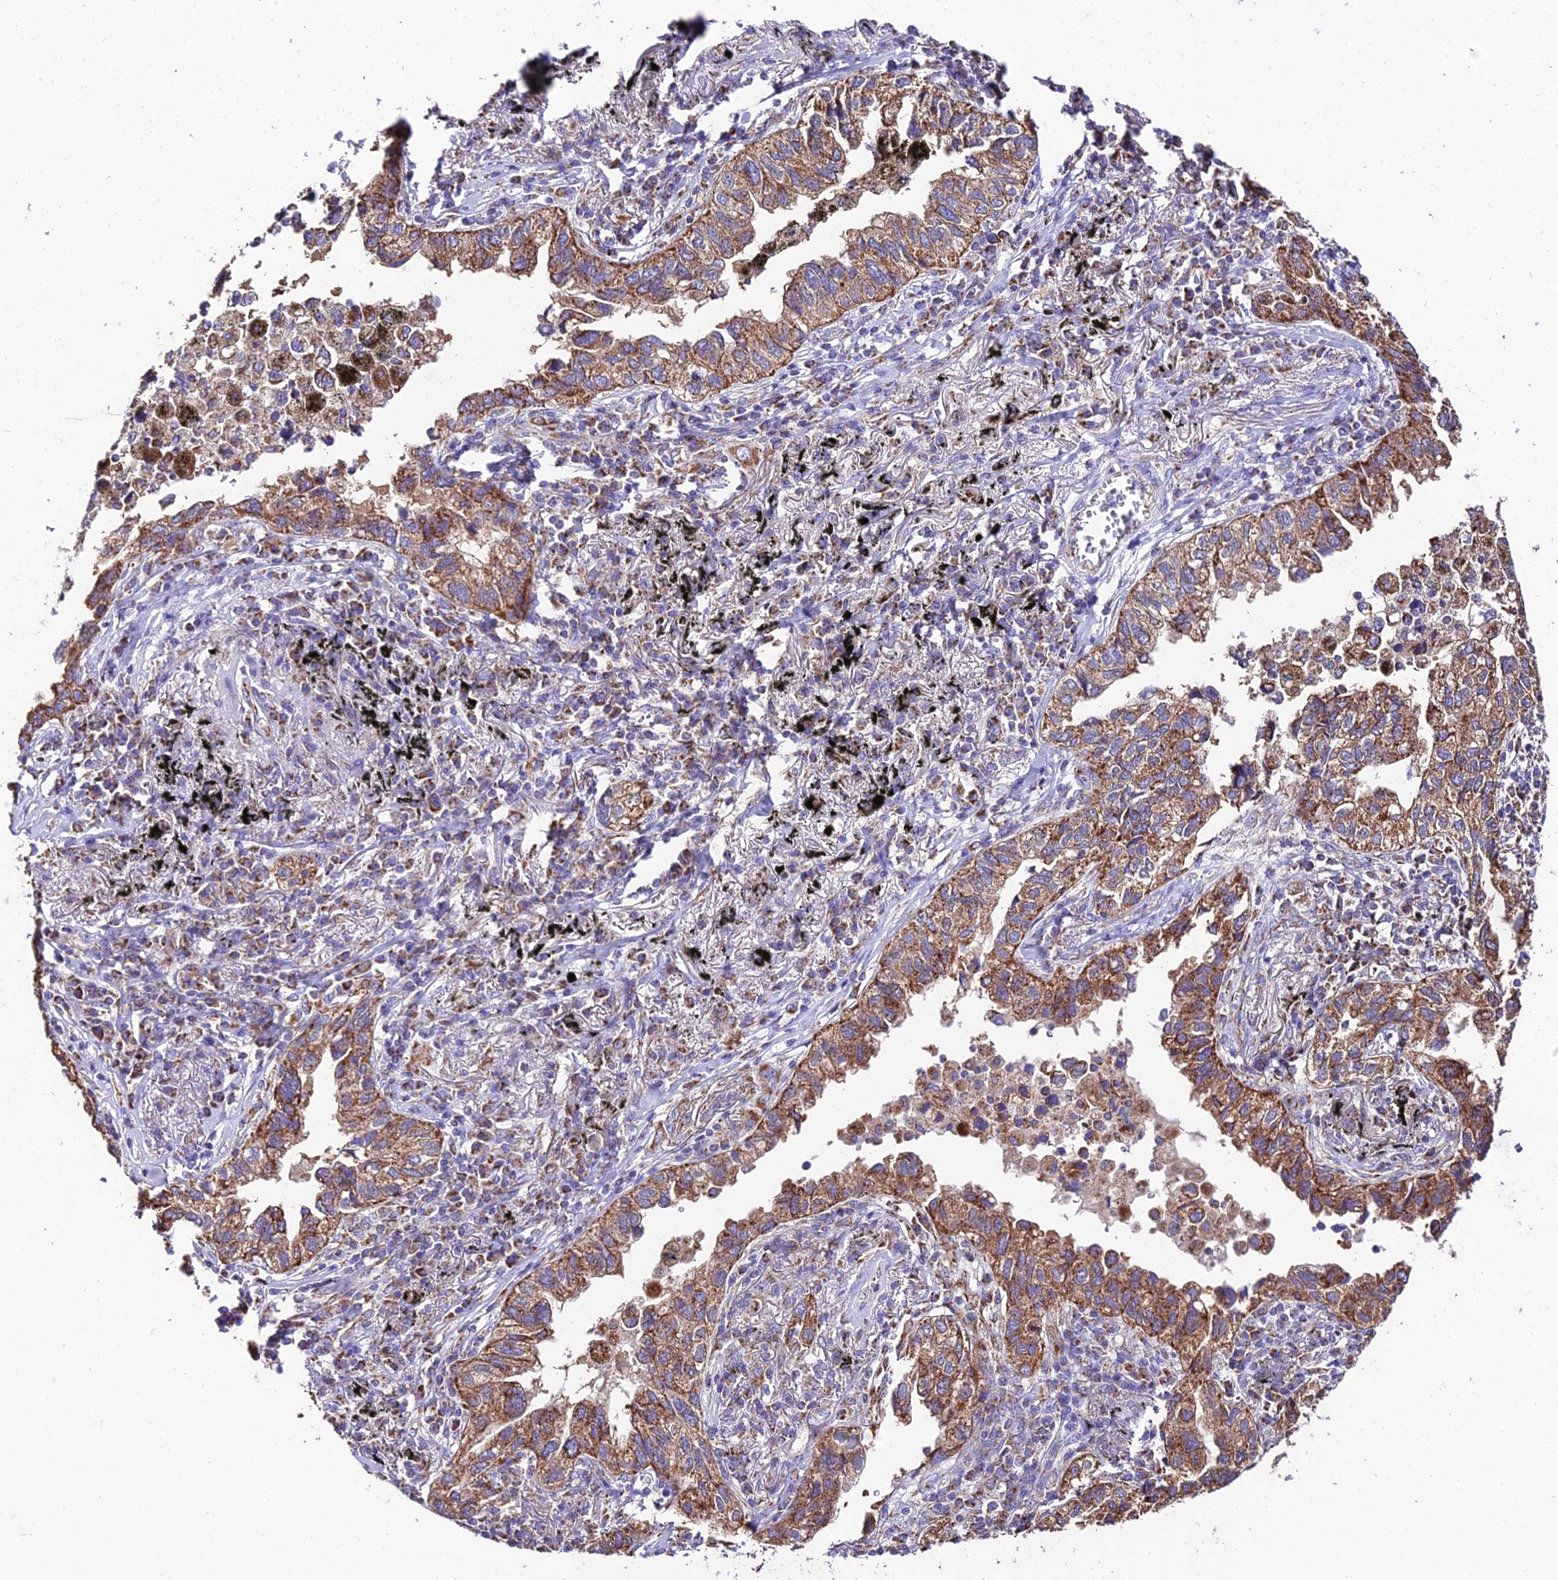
{"staining": {"intensity": "moderate", "quantity": ">75%", "location": "cytoplasmic/membranous"}, "tissue": "lung cancer", "cell_type": "Tumor cells", "image_type": "cancer", "snomed": [{"axis": "morphology", "description": "Adenocarcinoma, NOS"}, {"axis": "topography", "description": "Lung"}], "caption": "Lung cancer was stained to show a protein in brown. There is medium levels of moderate cytoplasmic/membranous expression in approximately >75% of tumor cells.", "gene": "OCIAD1", "patient": {"sex": "male", "age": 65}}